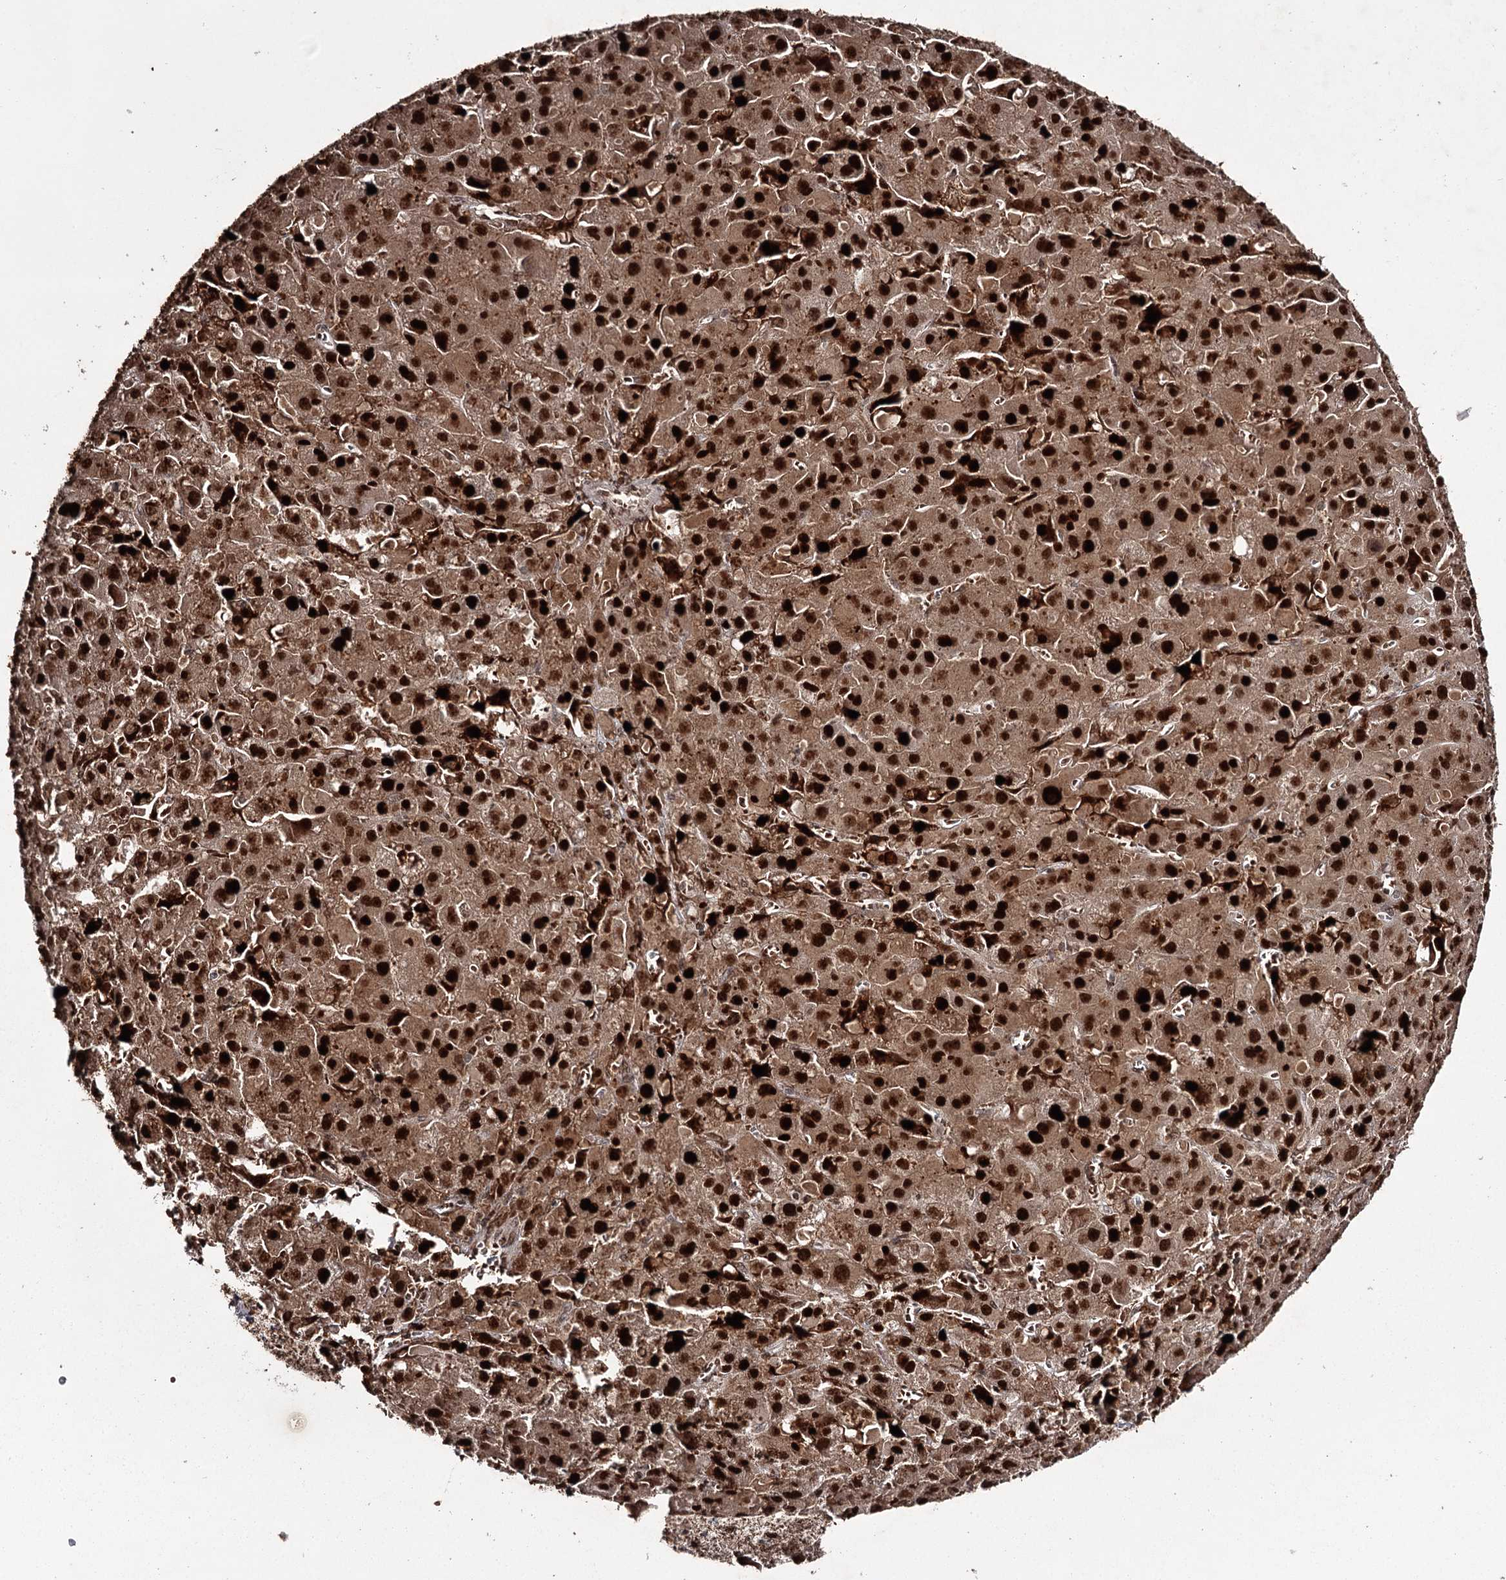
{"staining": {"intensity": "strong", "quantity": ">75%", "location": "nuclear"}, "tissue": "liver cancer", "cell_type": "Tumor cells", "image_type": "cancer", "snomed": [{"axis": "morphology", "description": "Carcinoma, Hepatocellular, NOS"}, {"axis": "topography", "description": "Liver"}], "caption": "Protein expression analysis of liver cancer (hepatocellular carcinoma) displays strong nuclear positivity in approximately >75% of tumor cells.", "gene": "THYN1", "patient": {"sex": "female", "age": 73}}